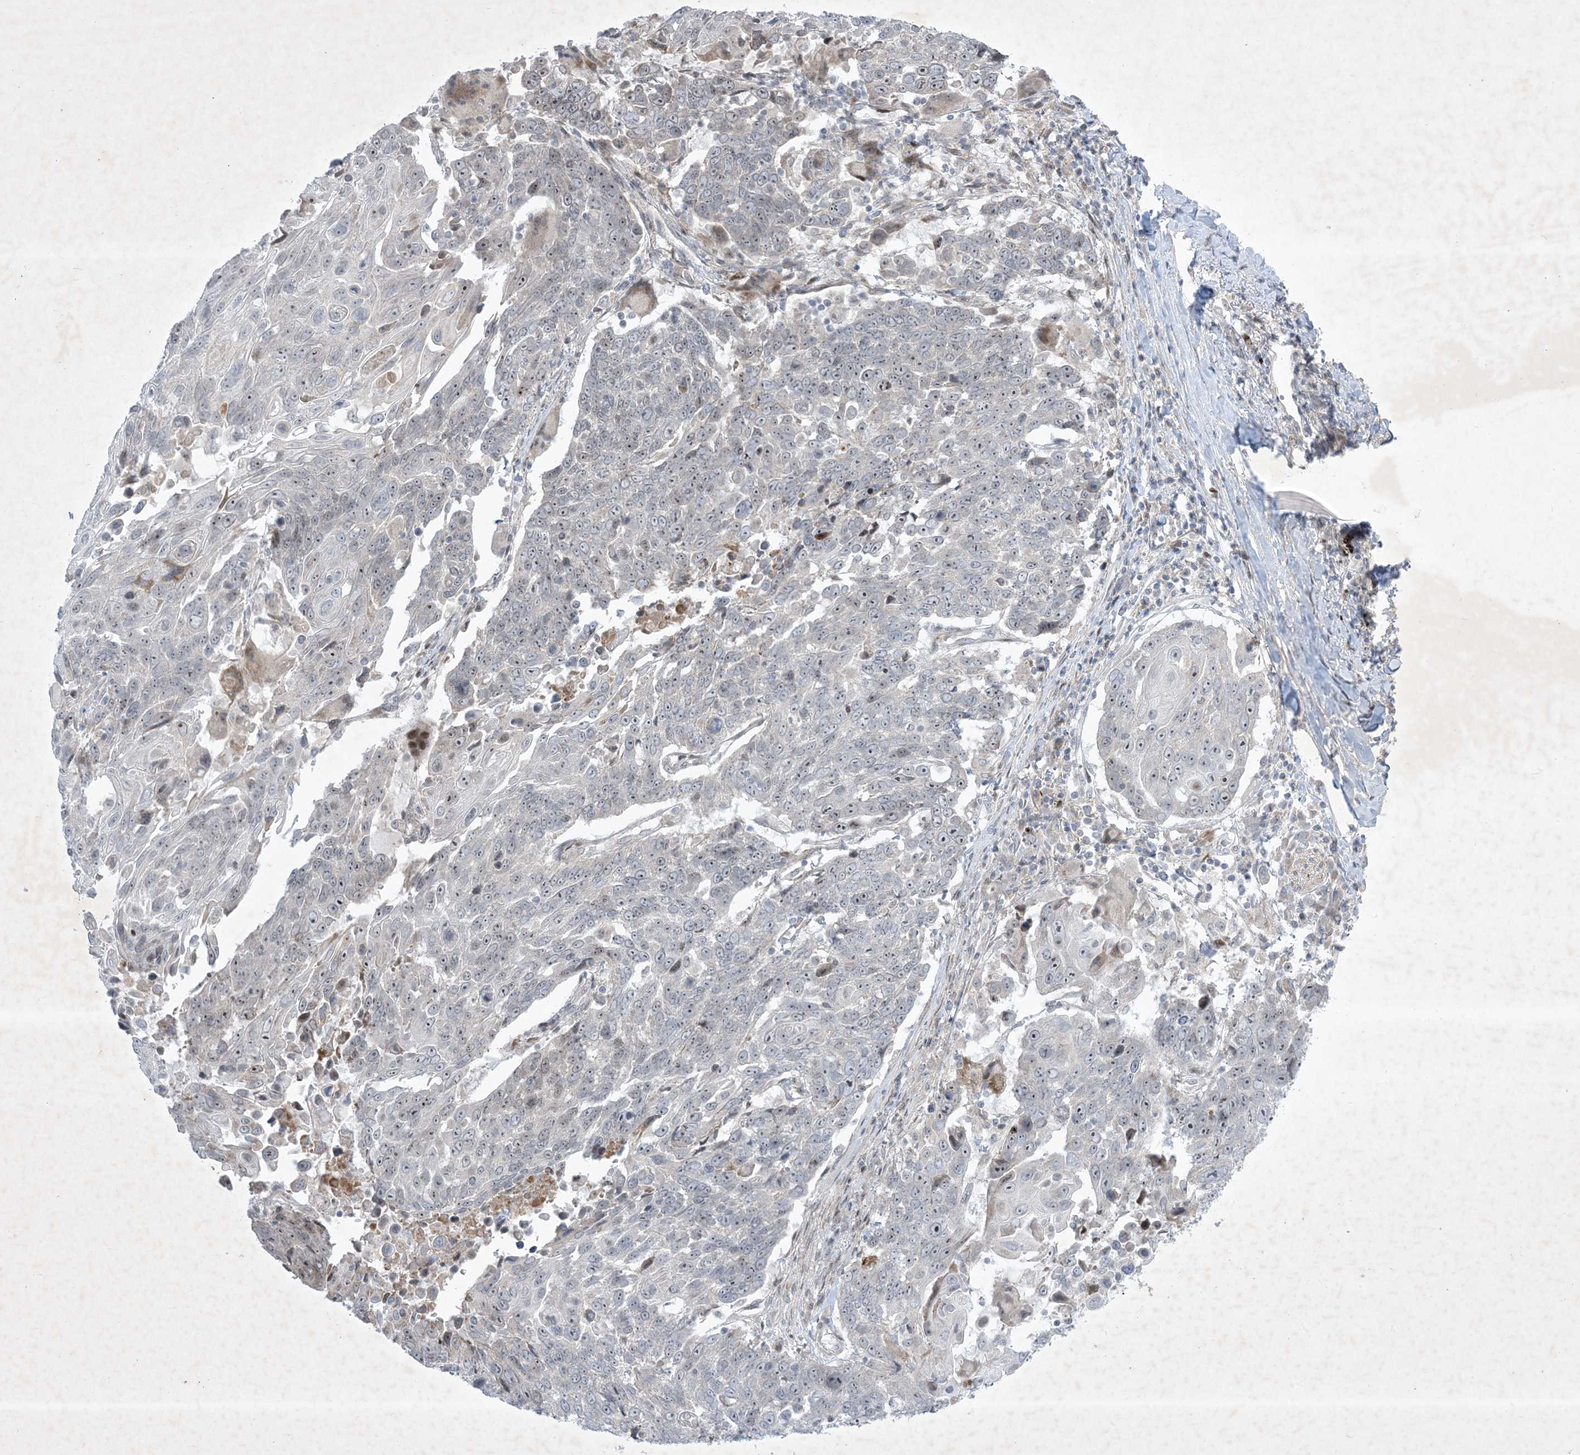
{"staining": {"intensity": "weak", "quantity": "25%-75%", "location": "nuclear"}, "tissue": "lung cancer", "cell_type": "Tumor cells", "image_type": "cancer", "snomed": [{"axis": "morphology", "description": "Squamous cell carcinoma, NOS"}, {"axis": "topography", "description": "Lung"}], "caption": "Protein staining by immunohistochemistry reveals weak nuclear expression in about 25%-75% of tumor cells in lung squamous cell carcinoma. Immunohistochemistry (ihc) stains the protein of interest in brown and the nuclei are stained blue.", "gene": "SOGA3", "patient": {"sex": "male", "age": 66}}